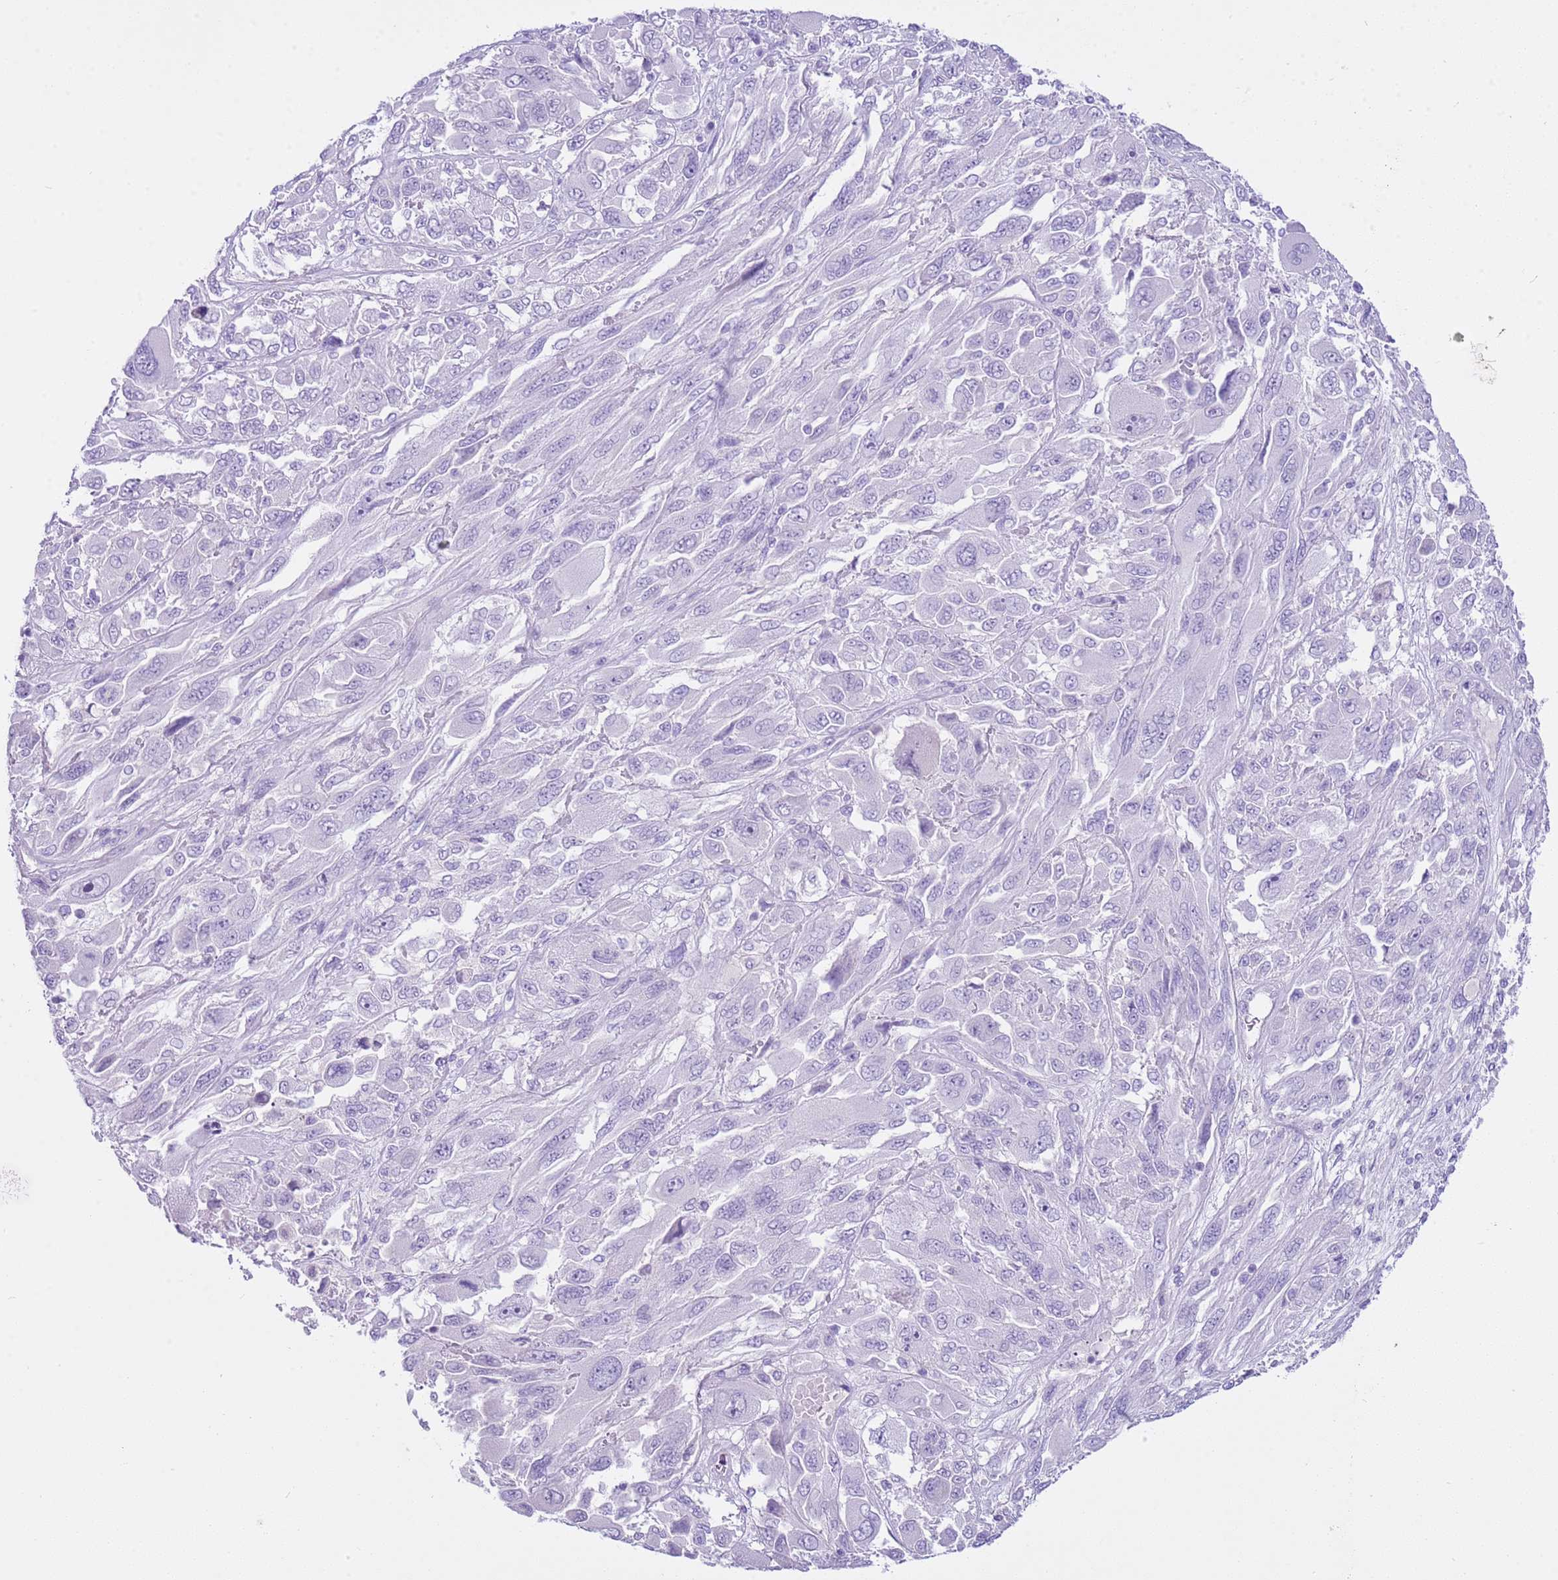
{"staining": {"intensity": "negative", "quantity": "none", "location": "none"}, "tissue": "melanoma", "cell_type": "Tumor cells", "image_type": "cancer", "snomed": [{"axis": "morphology", "description": "Malignant melanoma, NOS"}, {"axis": "topography", "description": "Skin"}], "caption": "Tumor cells are negative for brown protein staining in melanoma.", "gene": "CPB1", "patient": {"sex": "female", "age": 91}}